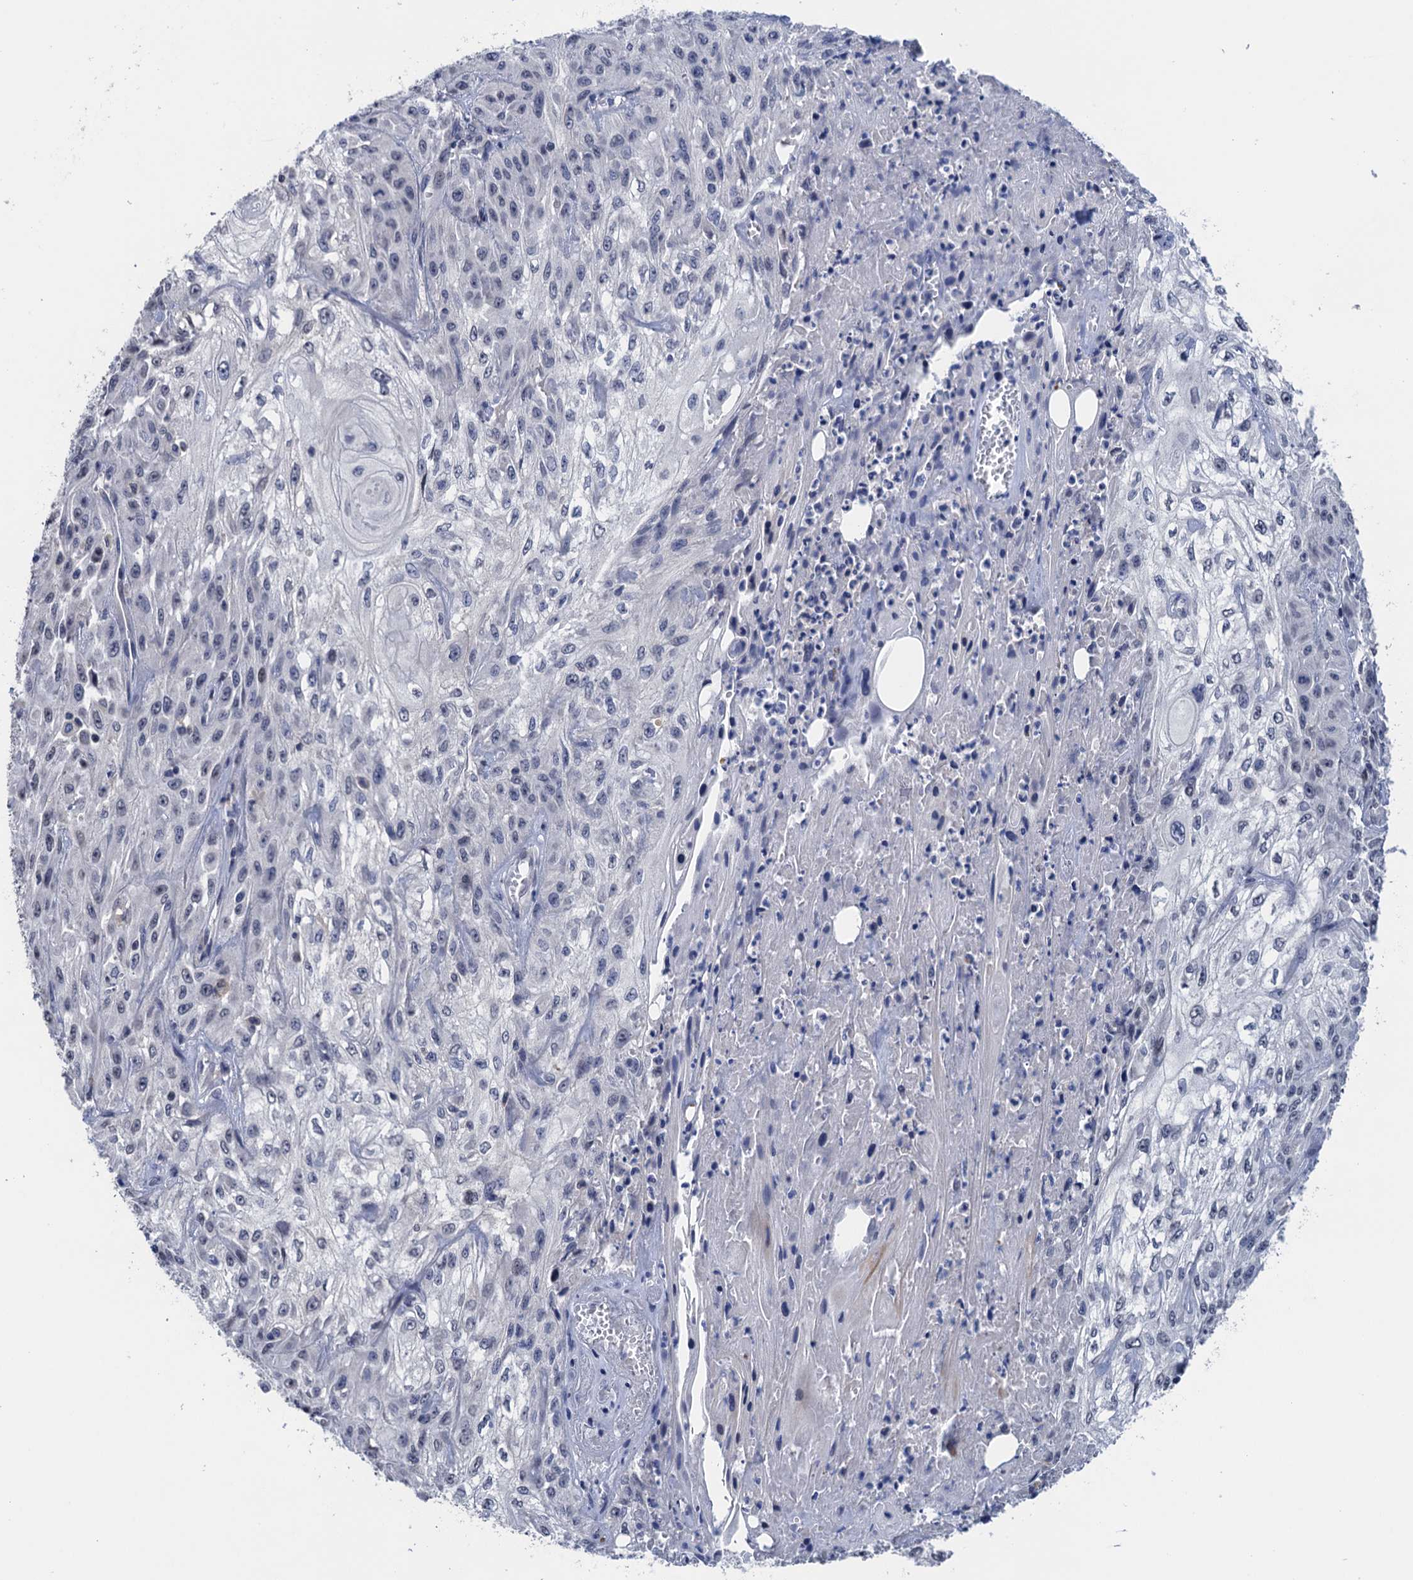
{"staining": {"intensity": "negative", "quantity": "none", "location": "none"}, "tissue": "skin cancer", "cell_type": "Tumor cells", "image_type": "cancer", "snomed": [{"axis": "morphology", "description": "Squamous cell carcinoma, NOS"}, {"axis": "morphology", "description": "Squamous cell carcinoma, metastatic, NOS"}, {"axis": "topography", "description": "Skin"}, {"axis": "topography", "description": "Lymph node"}], "caption": "The immunohistochemistry (IHC) histopathology image has no significant expression in tumor cells of skin squamous cell carcinoma tissue.", "gene": "ART5", "patient": {"sex": "male", "age": 75}}